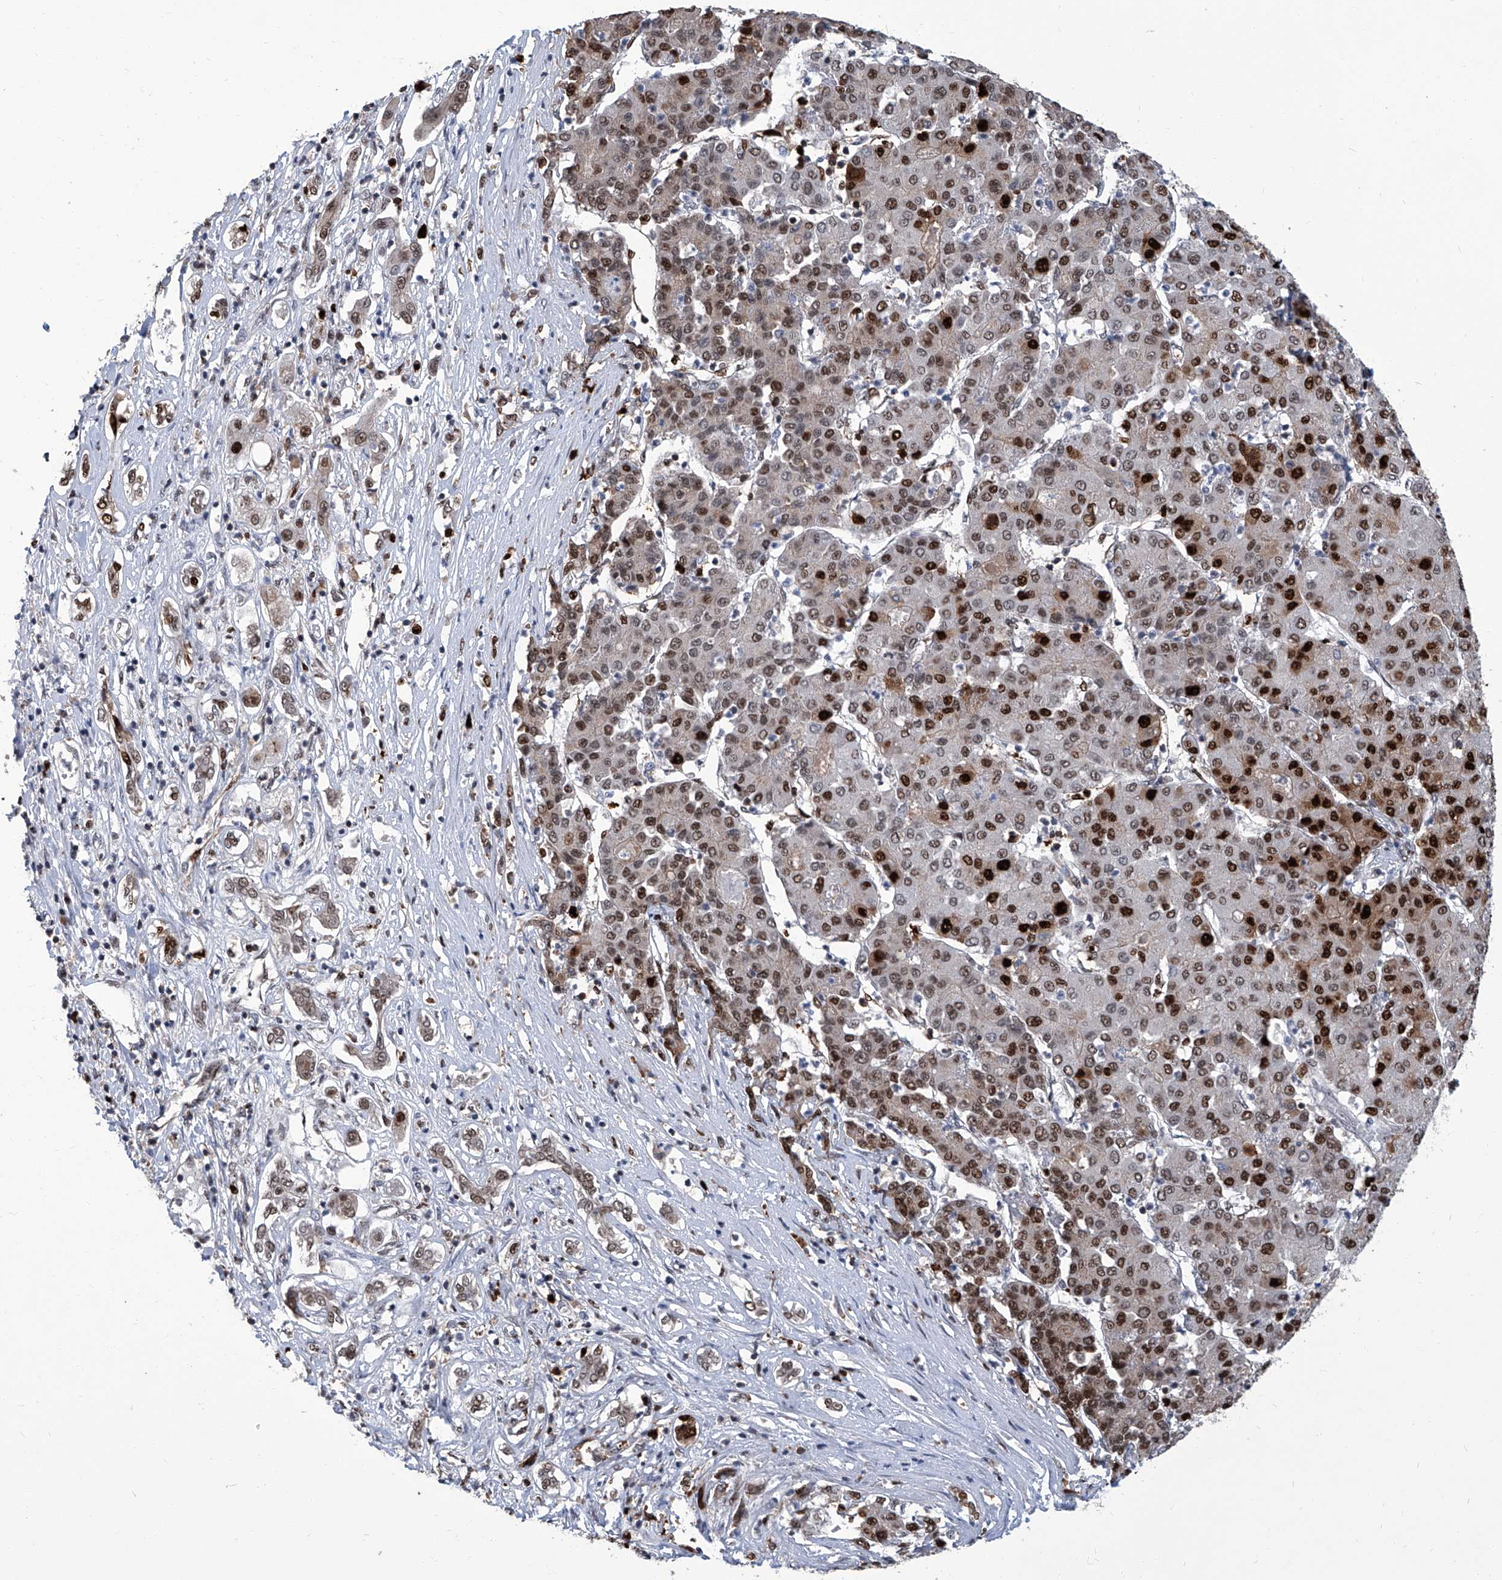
{"staining": {"intensity": "strong", "quantity": ">75%", "location": "cytoplasmic/membranous,nuclear"}, "tissue": "liver cancer", "cell_type": "Tumor cells", "image_type": "cancer", "snomed": [{"axis": "morphology", "description": "Carcinoma, Hepatocellular, NOS"}, {"axis": "topography", "description": "Liver"}], "caption": "Protein staining reveals strong cytoplasmic/membranous and nuclear expression in approximately >75% of tumor cells in hepatocellular carcinoma (liver). (DAB = brown stain, brightfield microscopy at high magnification).", "gene": "PCNA", "patient": {"sex": "male", "age": 65}}